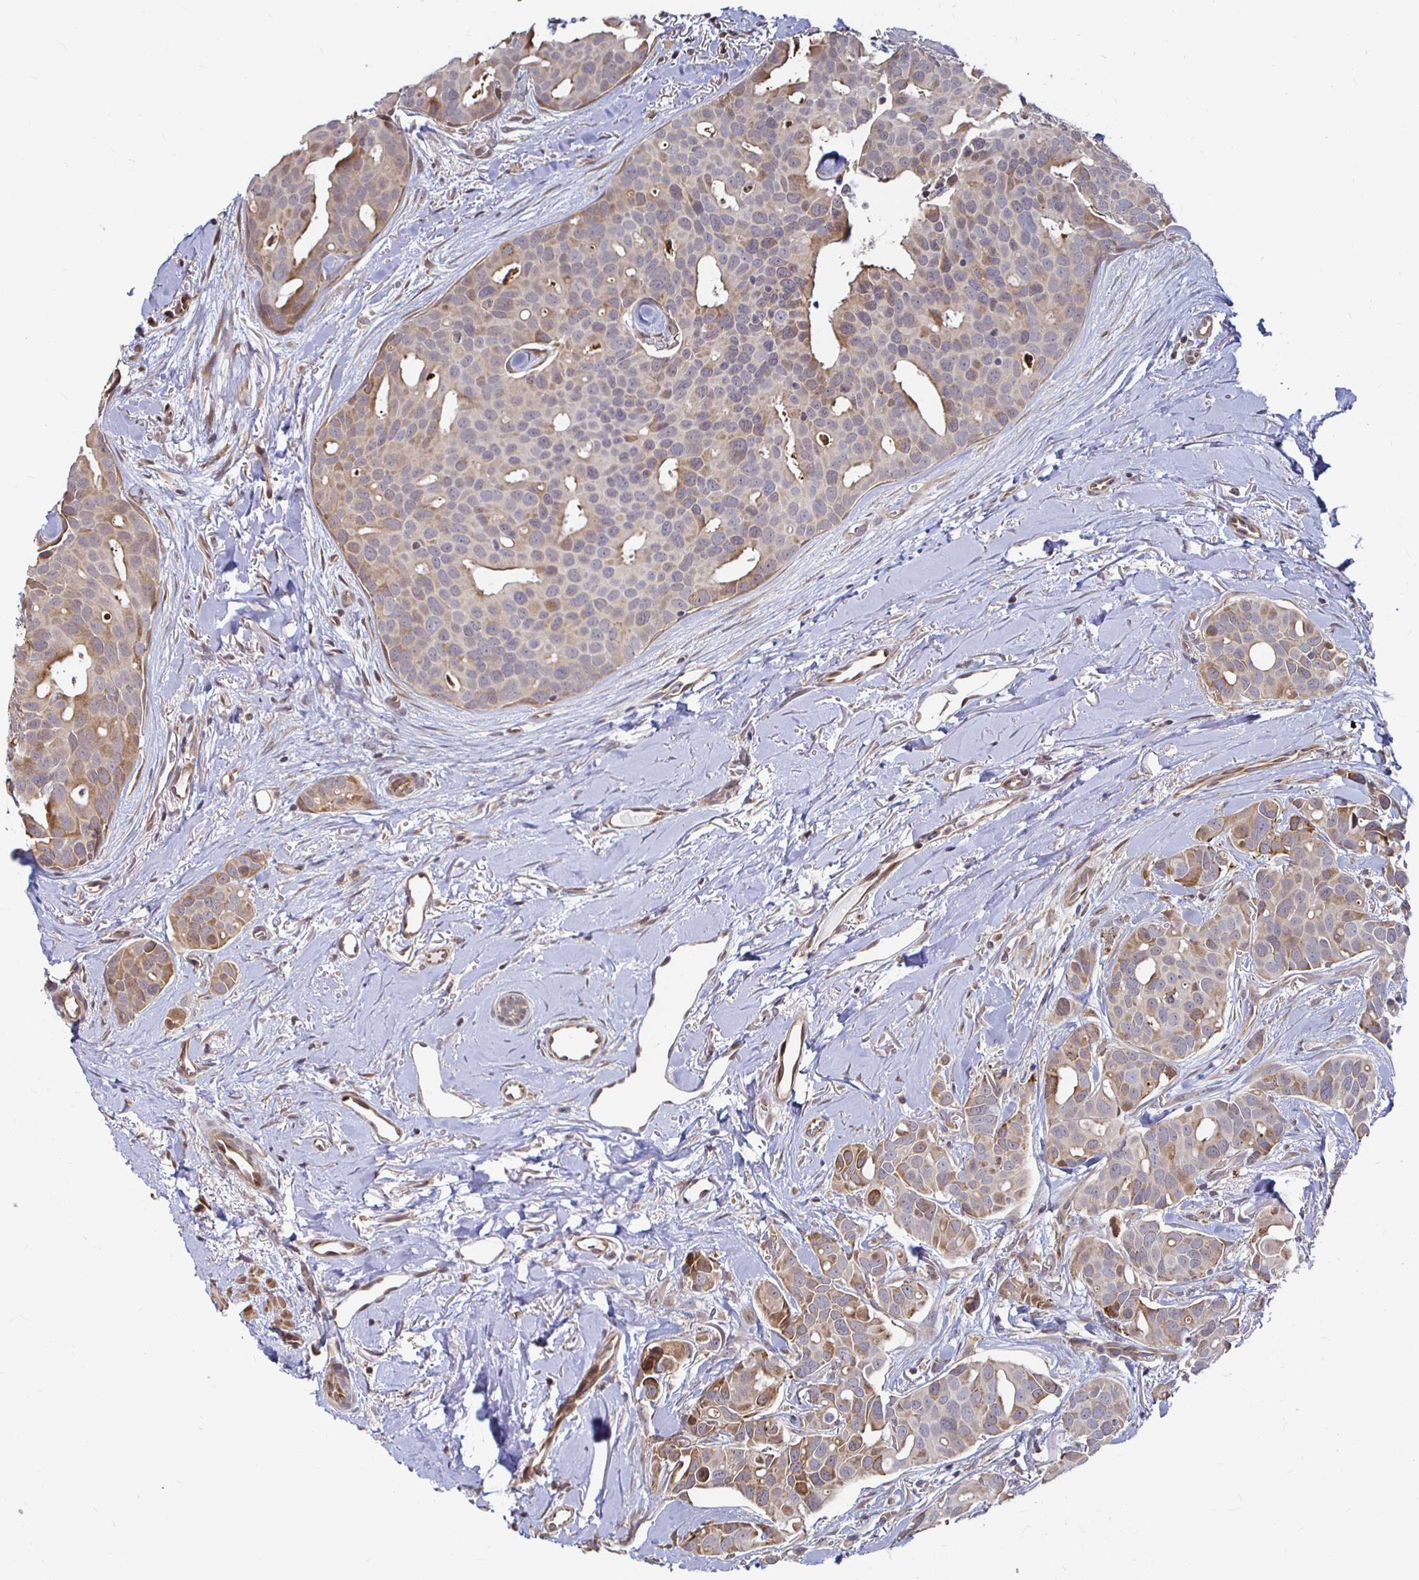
{"staining": {"intensity": "moderate", "quantity": "25%-75%", "location": "cytoplasmic/membranous"}, "tissue": "breast cancer", "cell_type": "Tumor cells", "image_type": "cancer", "snomed": [{"axis": "morphology", "description": "Duct carcinoma"}, {"axis": "topography", "description": "Breast"}], "caption": "Immunohistochemical staining of intraductal carcinoma (breast) reveals moderate cytoplasmic/membranous protein positivity in approximately 25%-75% of tumor cells. (IHC, brightfield microscopy, high magnification).", "gene": "CAPN11", "patient": {"sex": "female", "age": 54}}